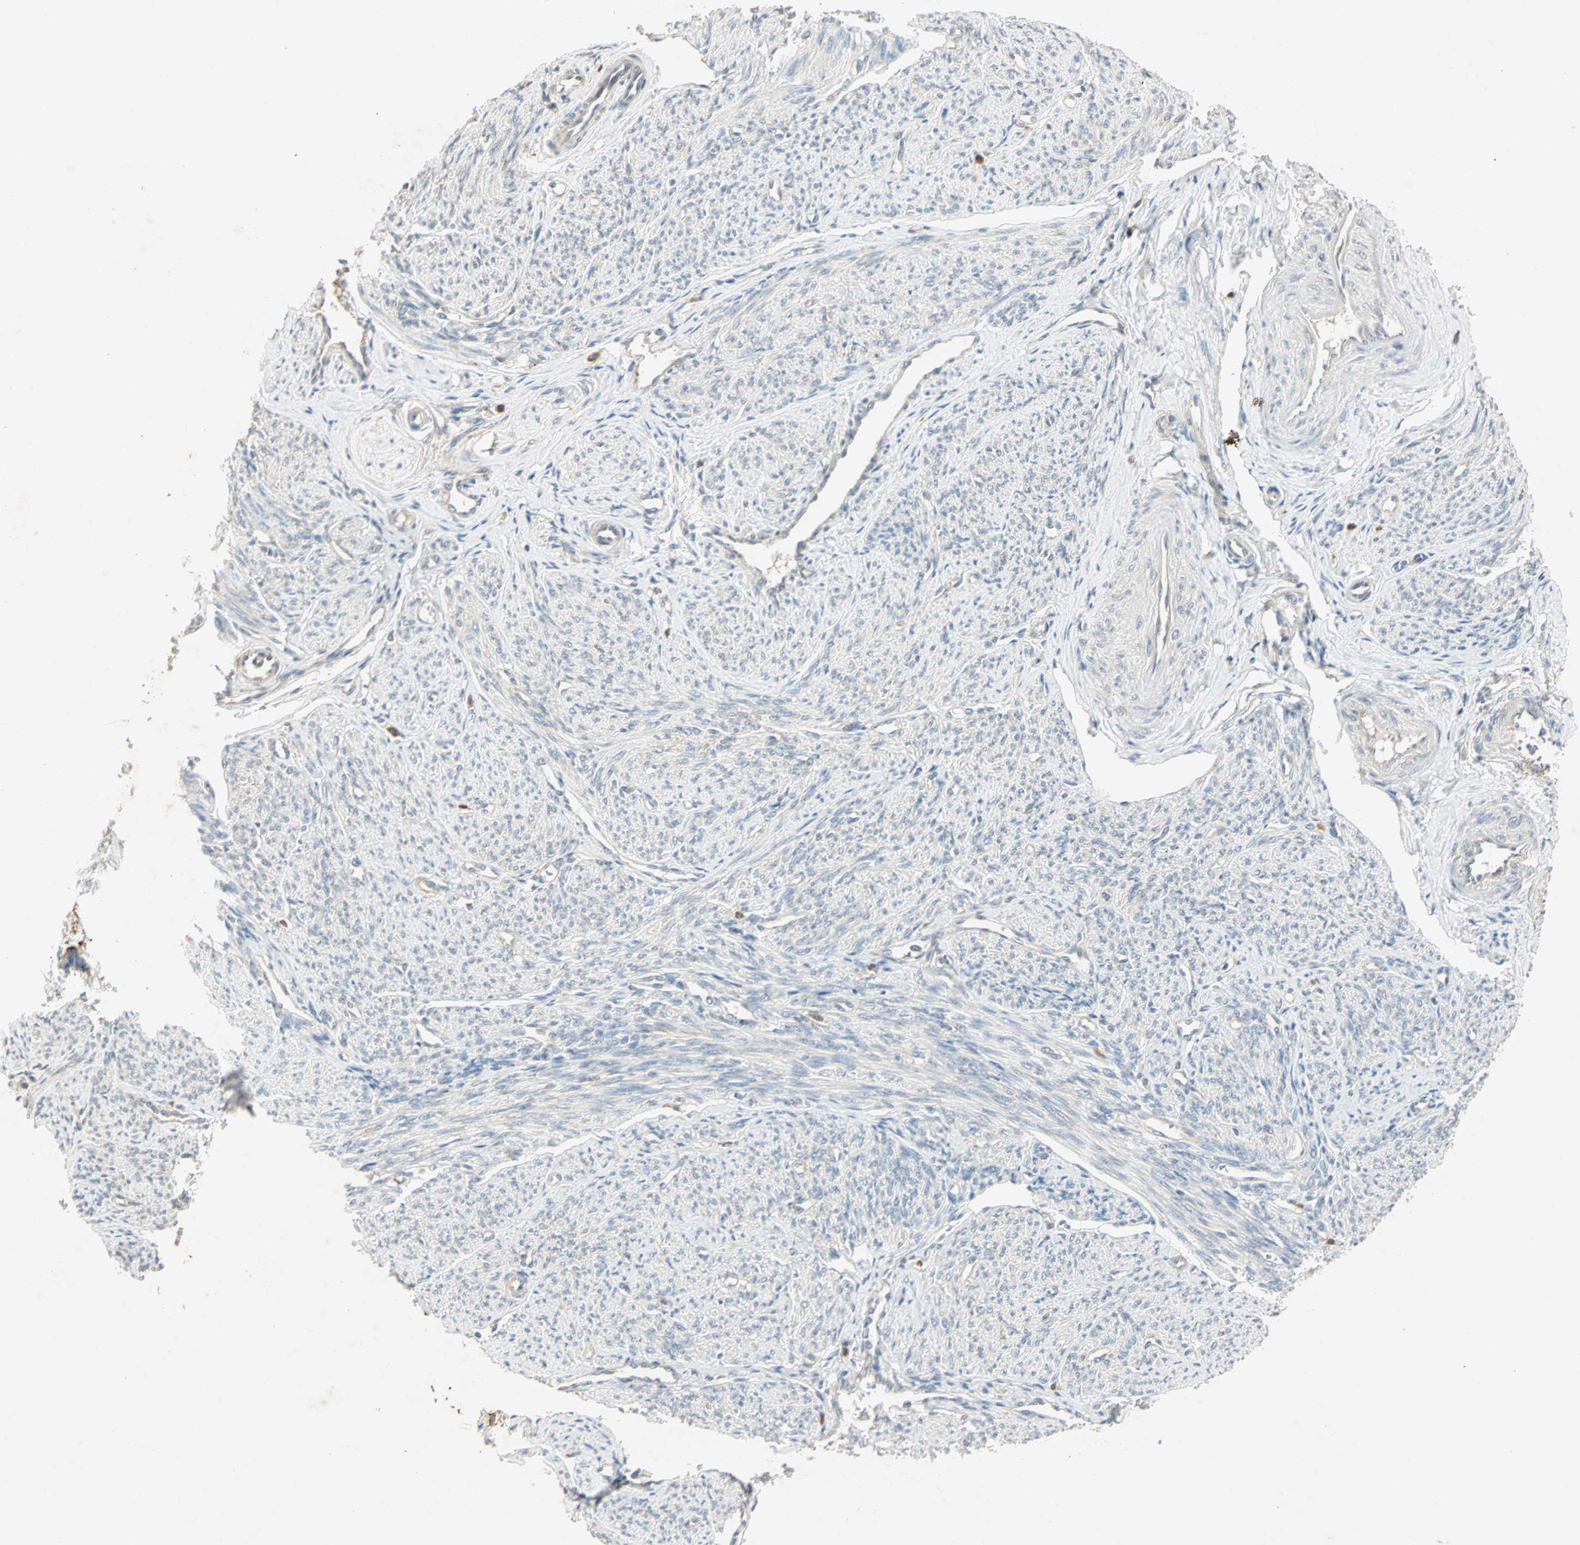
{"staining": {"intensity": "weak", "quantity": "<25%", "location": "cytoplasmic/membranous"}, "tissue": "smooth muscle", "cell_type": "Smooth muscle cells", "image_type": "normal", "snomed": [{"axis": "morphology", "description": "Normal tissue, NOS"}, {"axis": "topography", "description": "Smooth muscle"}], "caption": "Human smooth muscle stained for a protein using immunohistochemistry (IHC) reveals no positivity in smooth muscle cells.", "gene": "TTF2", "patient": {"sex": "female", "age": 65}}